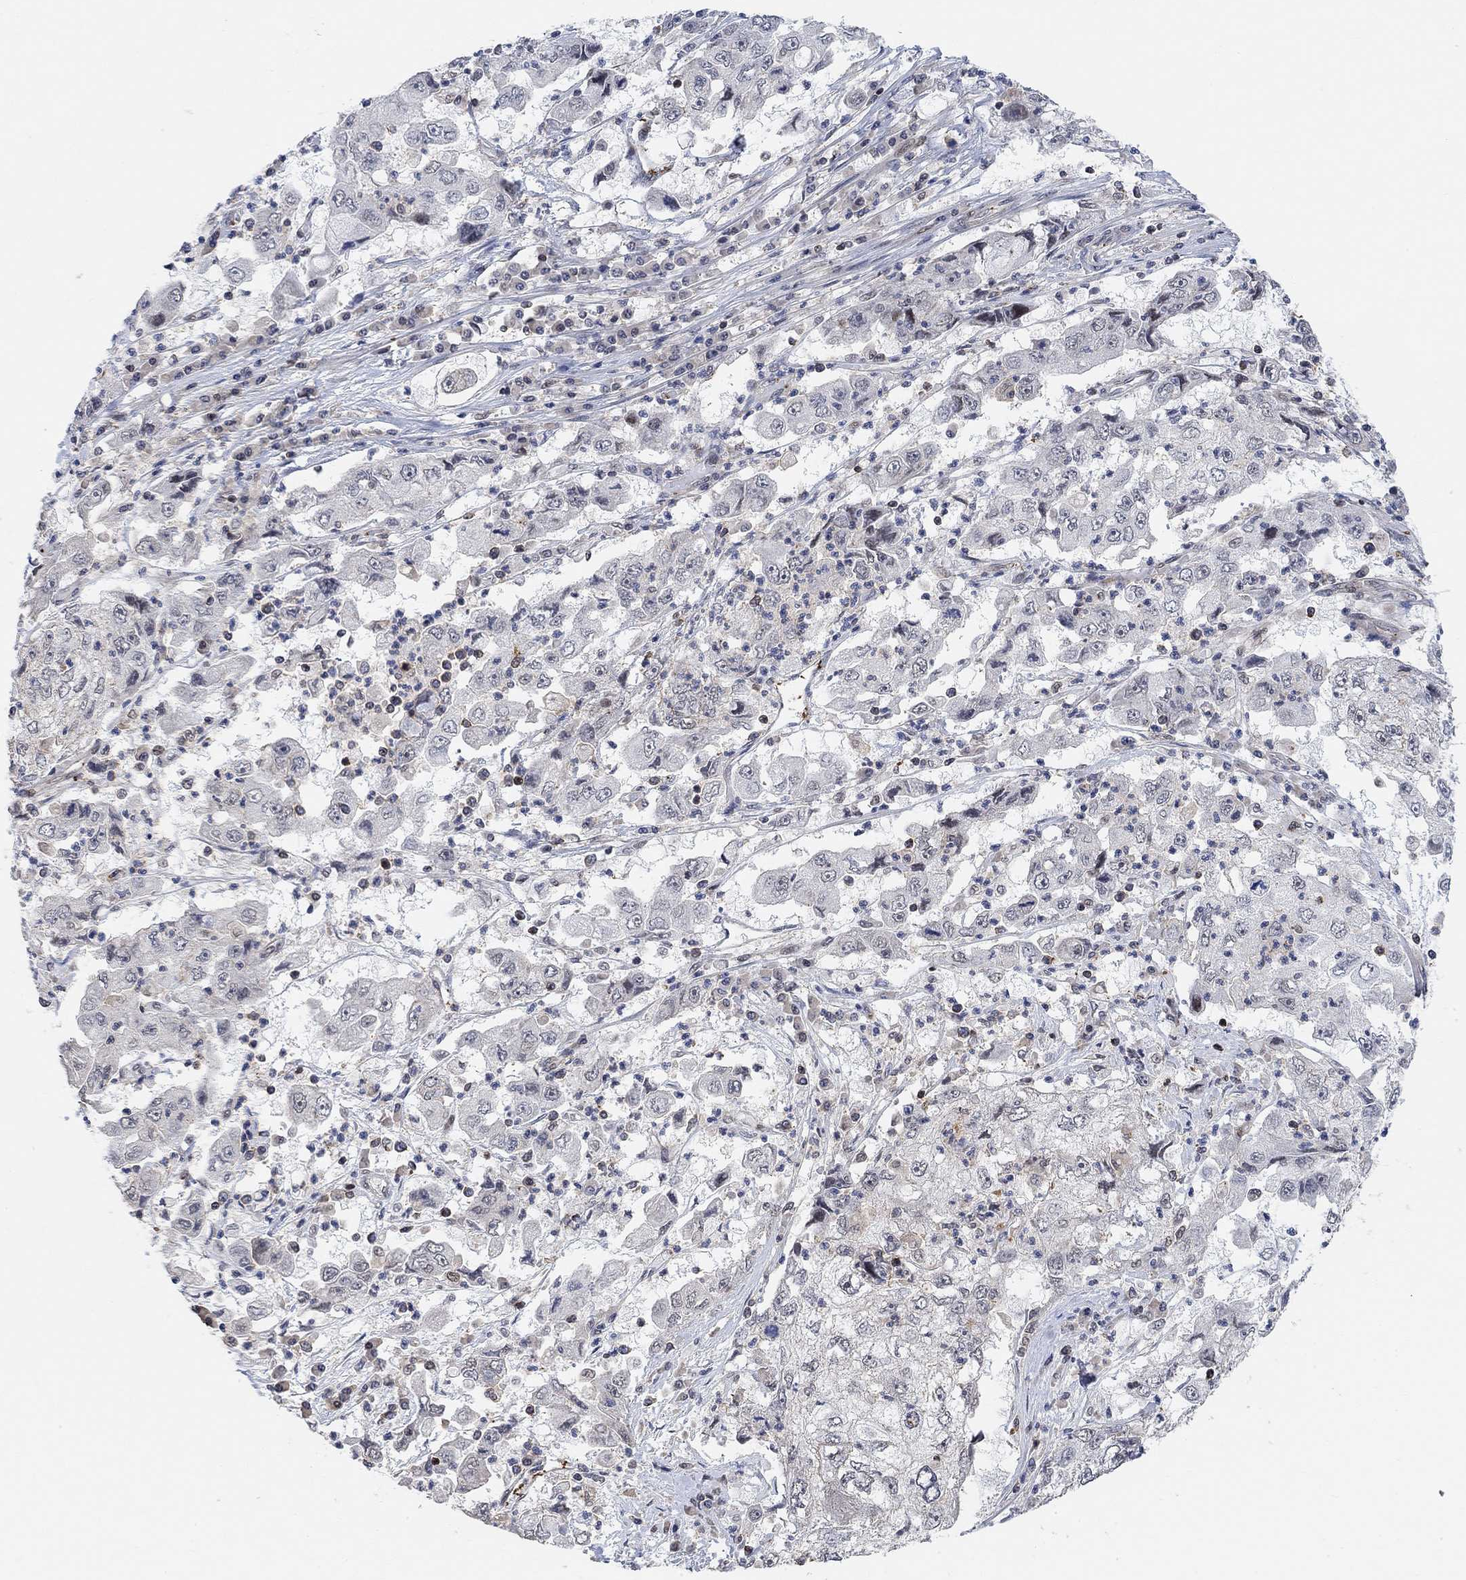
{"staining": {"intensity": "negative", "quantity": "none", "location": "none"}, "tissue": "cervical cancer", "cell_type": "Tumor cells", "image_type": "cancer", "snomed": [{"axis": "morphology", "description": "Squamous cell carcinoma, NOS"}, {"axis": "topography", "description": "Cervix"}], "caption": "Tumor cells show no significant protein expression in cervical squamous cell carcinoma.", "gene": "PWWP2B", "patient": {"sex": "female", "age": 36}}